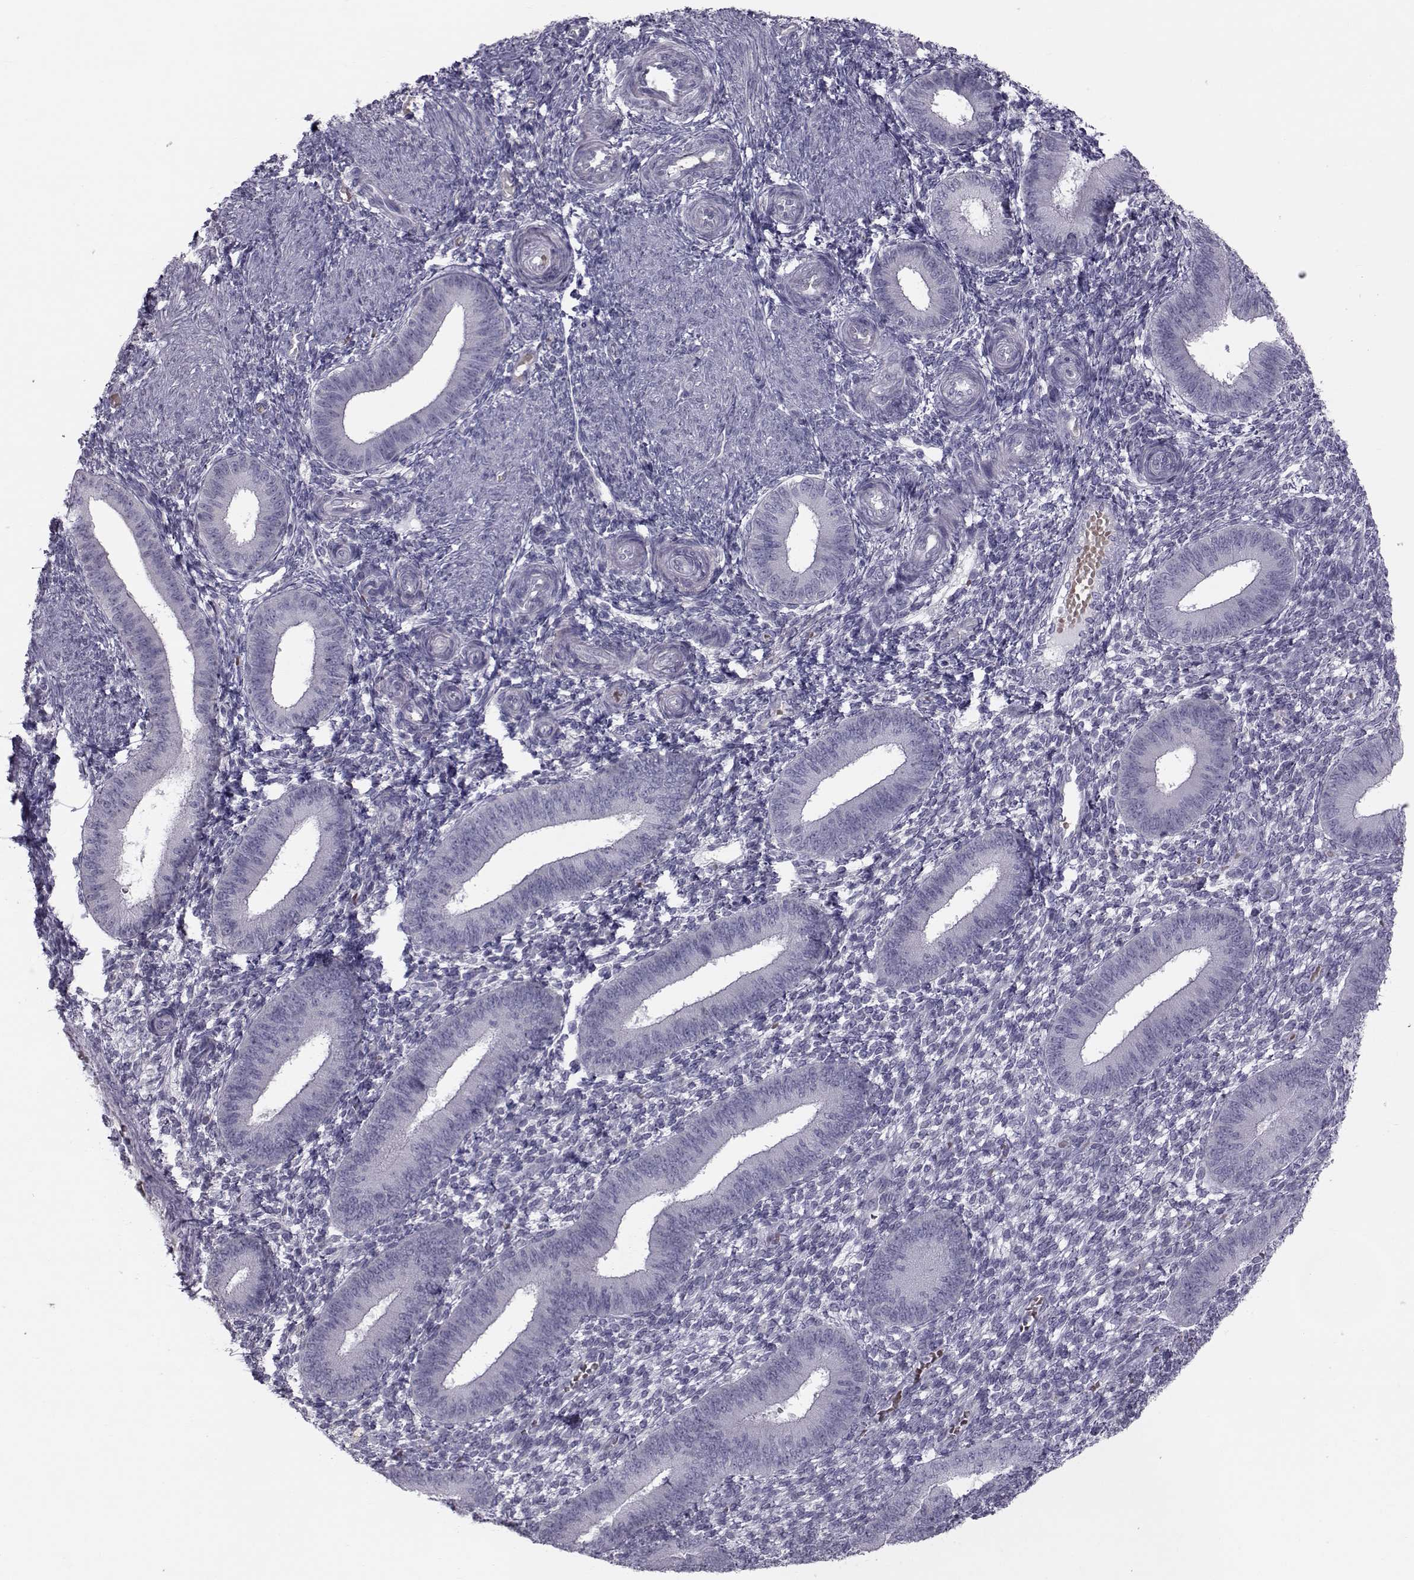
{"staining": {"intensity": "negative", "quantity": "none", "location": "none"}, "tissue": "endometrium", "cell_type": "Cells in endometrial stroma", "image_type": "normal", "snomed": [{"axis": "morphology", "description": "Normal tissue, NOS"}, {"axis": "topography", "description": "Endometrium"}], "caption": "Protein analysis of unremarkable endometrium demonstrates no significant positivity in cells in endometrial stroma.", "gene": "GARIN3", "patient": {"sex": "female", "age": 39}}